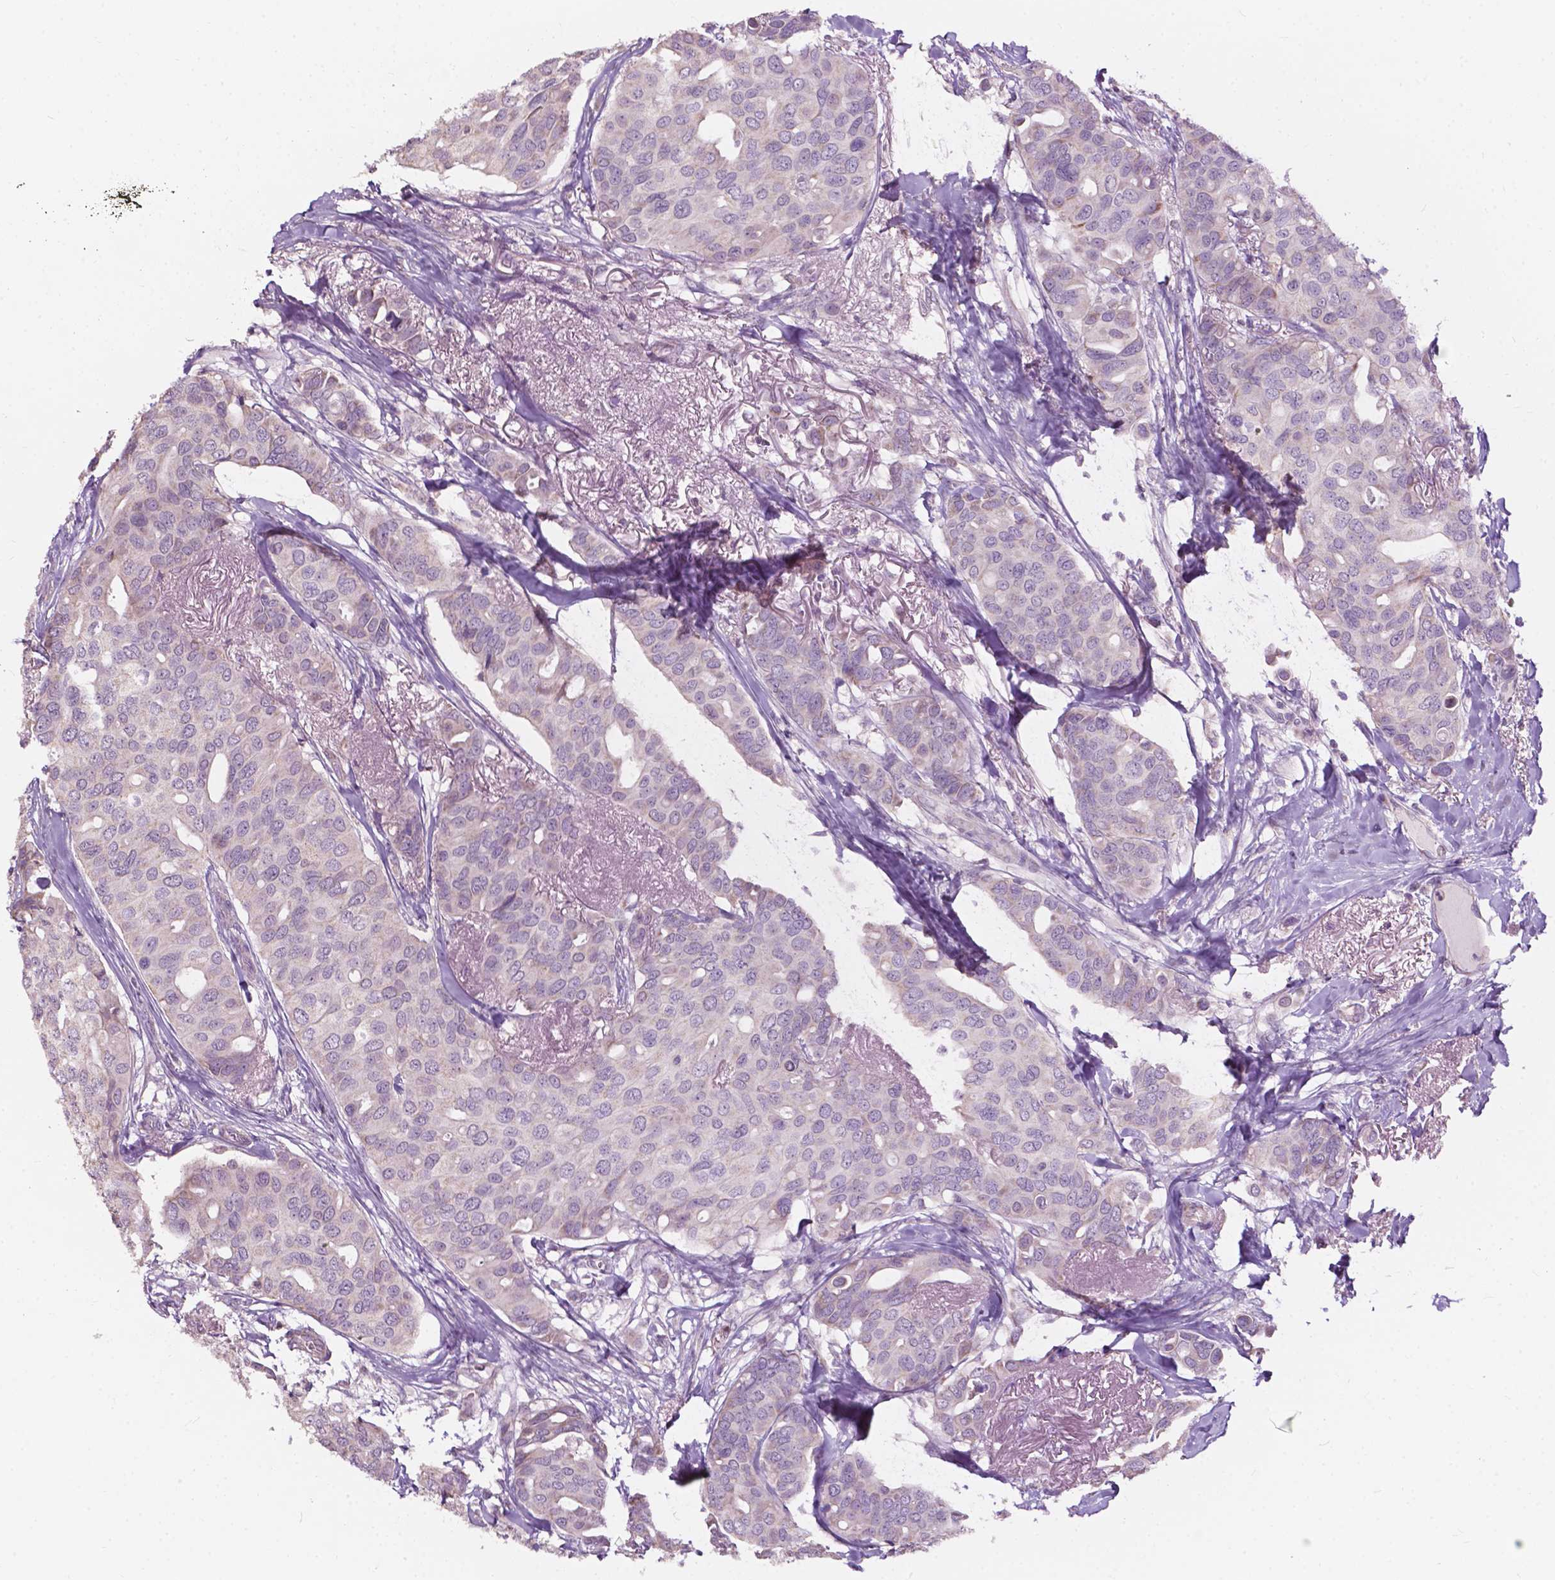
{"staining": {"intensity": "negative", "quantity": "none", "location": "none"}, "tissue": "breast cancer", "cell_type": "Tumor cells", "image_type": "cancer", "snomed": [{"axis": "morphology", "description": "Duct carcinoma"}, {"axis": "topography", "description": "Breast"}], "caption": "There is no significant positivity in tumor cells of breast cancer (infiltrating ductal carcinoma).", "gene": "NDUFS1", "patient": {"sex": "female", "age": 54}}